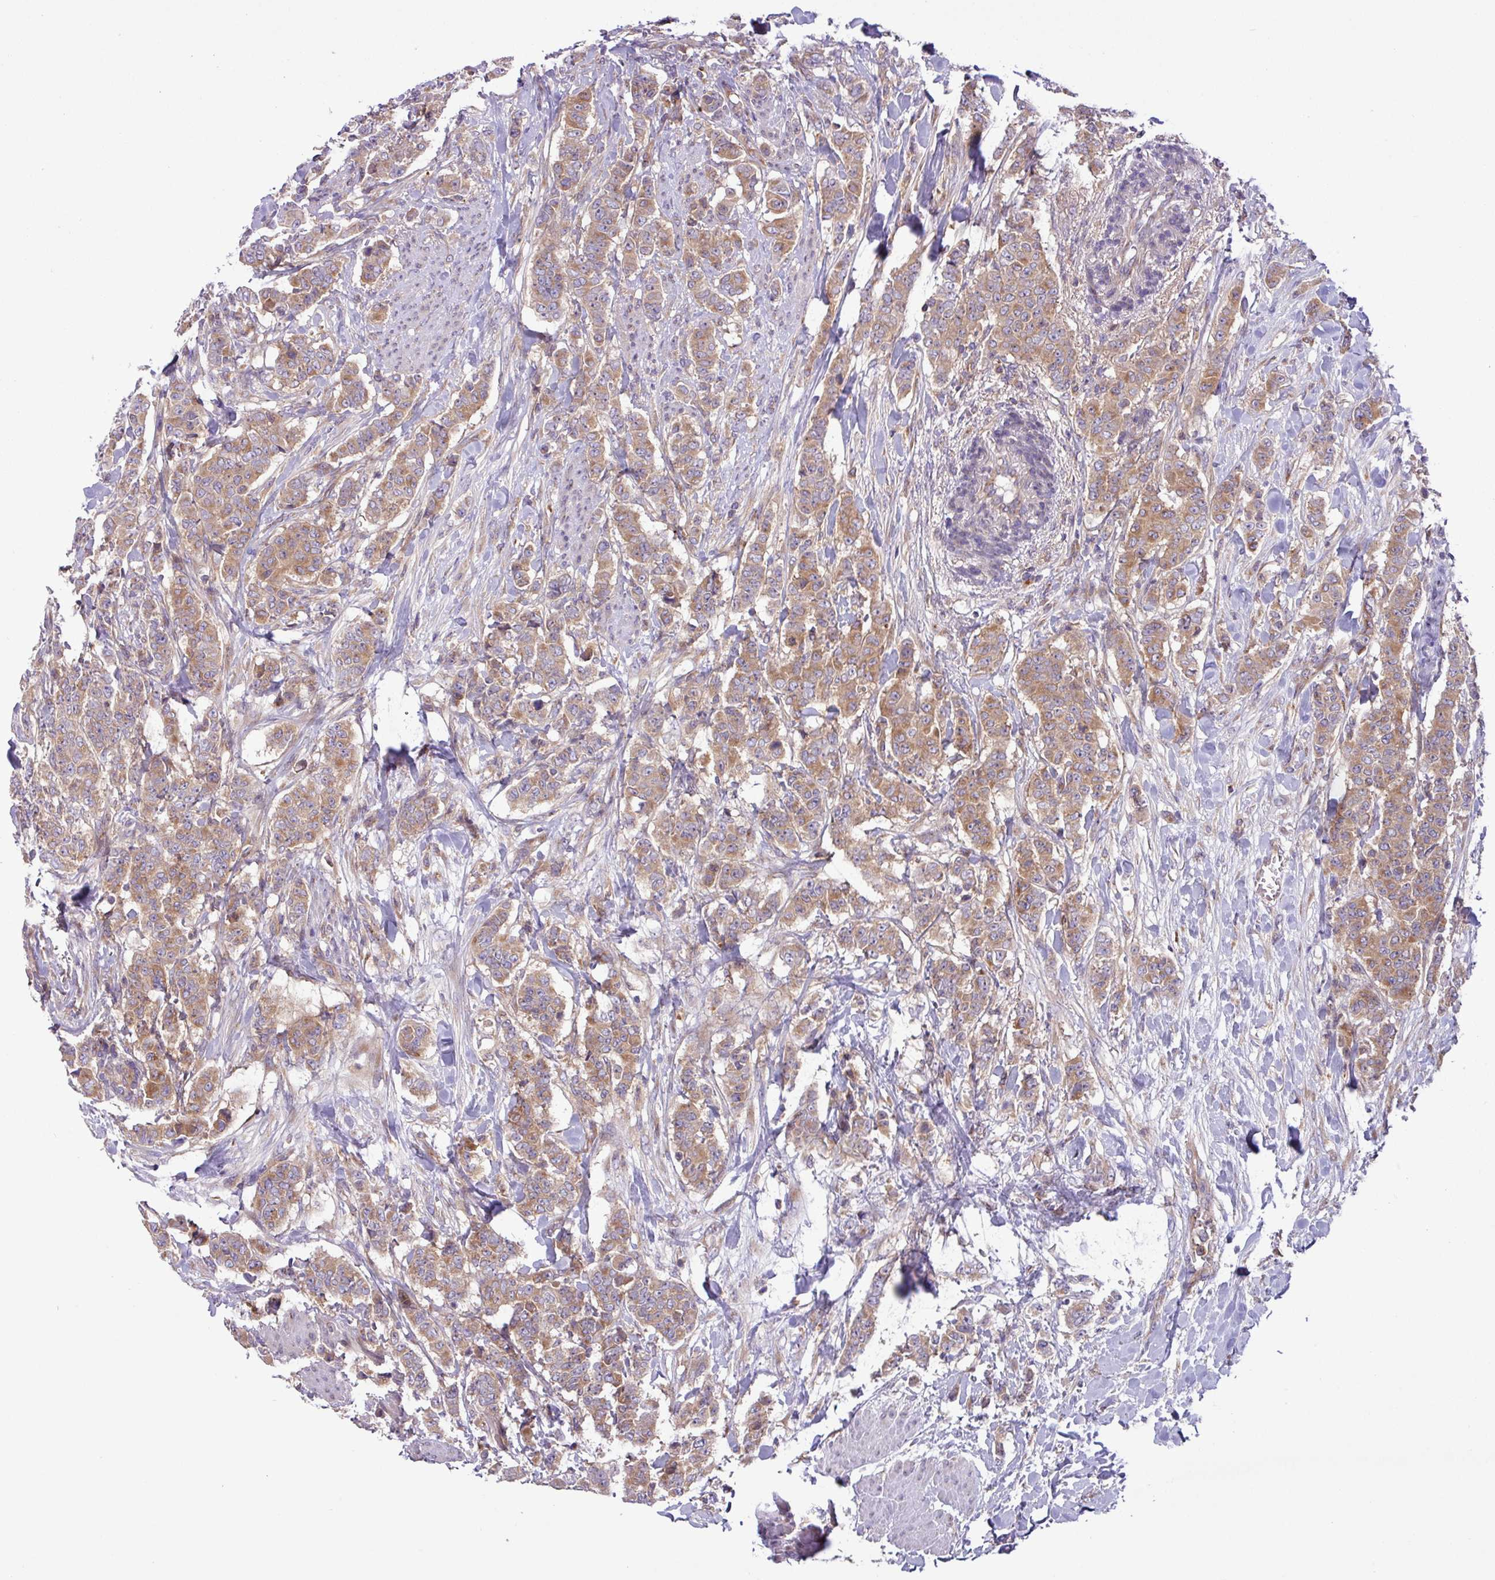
{"staining": {"intensity": "moderate", "quantity": ">75%", "location": "cytoplasmic/membranous"}, "tissue": "breast cancer", "cell_type": "Tumor cells", "image_type": "cancer", "snomed": [{"axis": "morphology", "description": "Duct carcinoma"}, {"axis": "topography", "description": "Breast"}], "caption": "A micrograph of human breast infiltrating ductal carcinoma stained for a protein displays moderate cytoplasmic/membranous brown staining in tumor cells. (Stains: DAB (3,3'-diaminobenzidine) in brown, nuclei in blue, Microscopy: brightfield microscopy at high magnification).", "gene": "RAB19", "patient": {"sex": "female", "age": 40}}